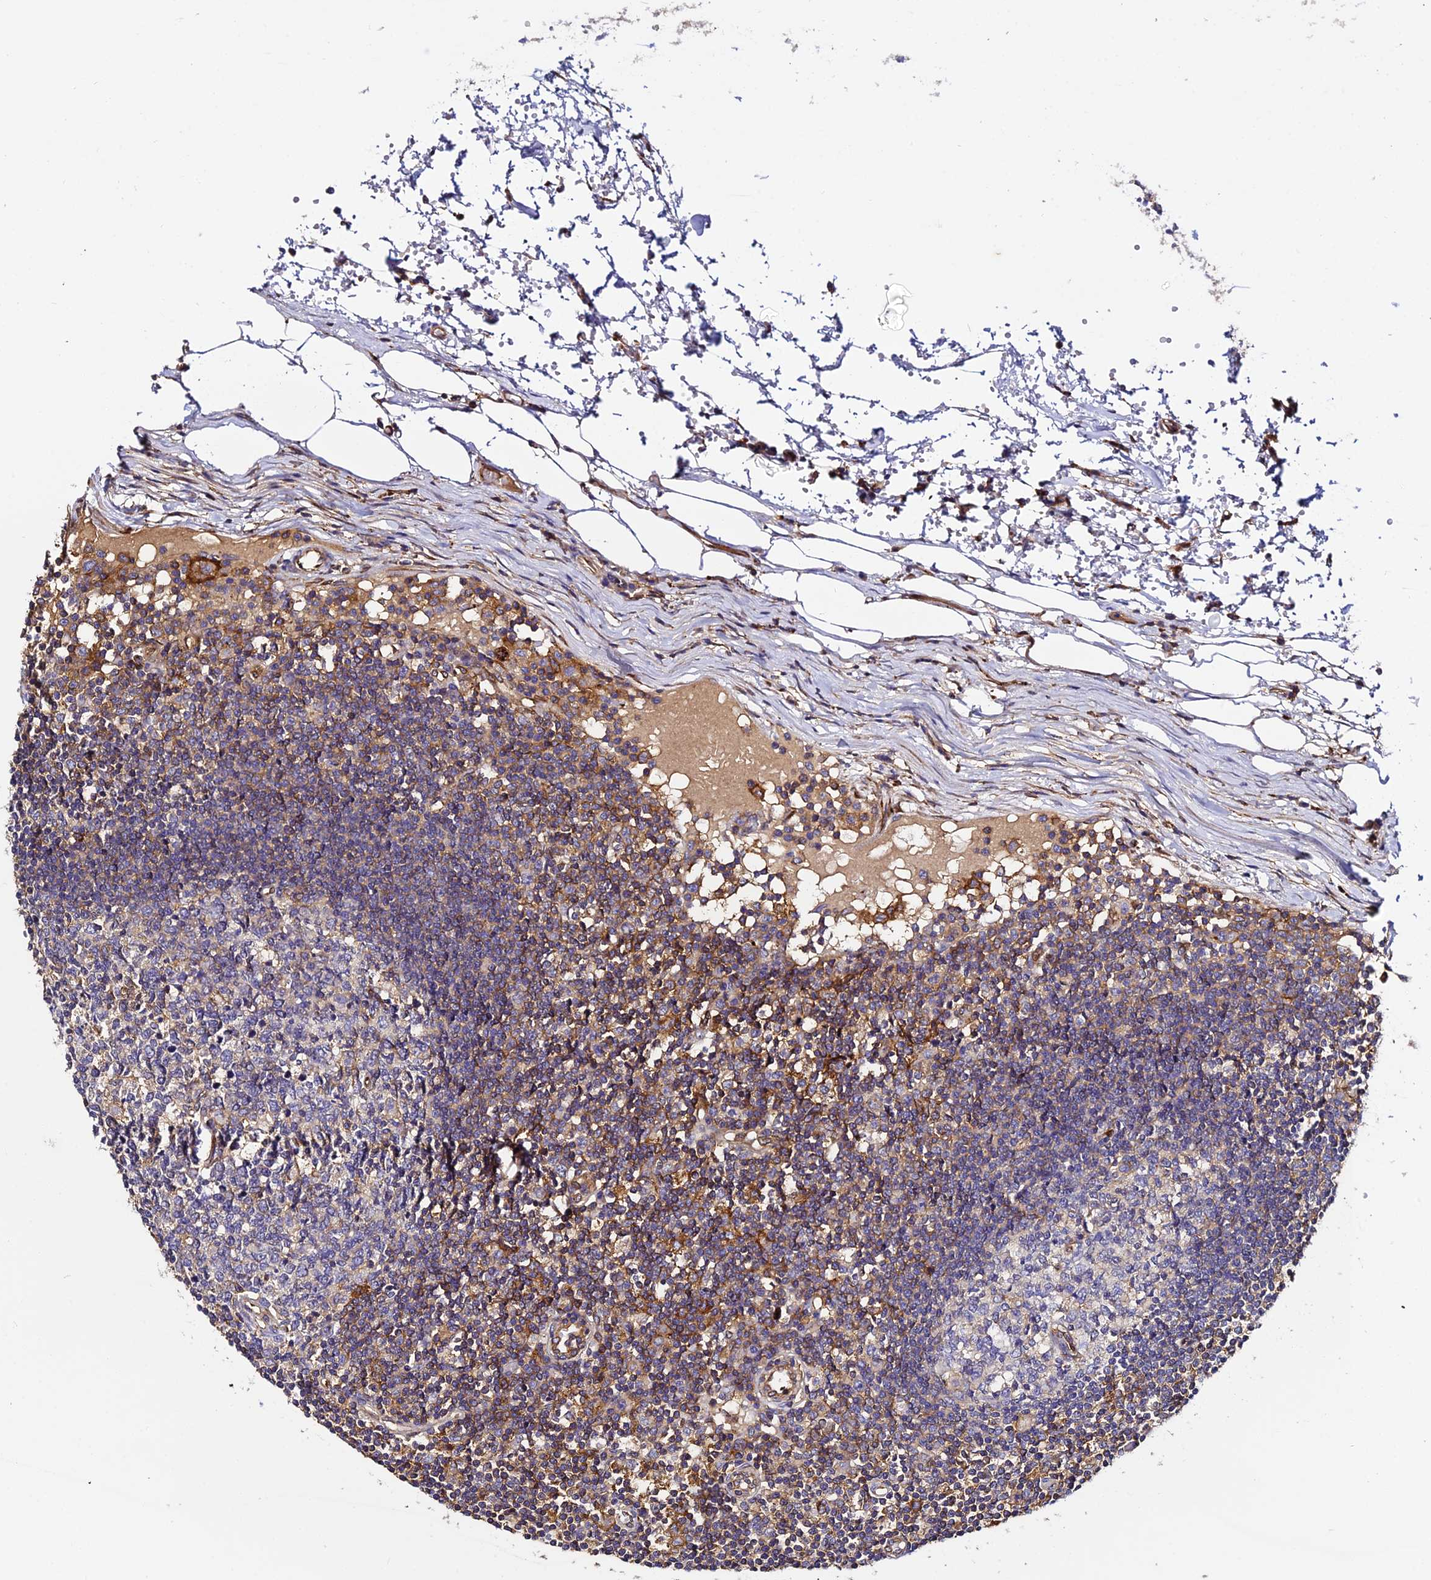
{"staining": {"intensity": "moderate", "quantity": "<25%", "location": "cytoplasmic/membranous"}, "tissue": "lymph node", "cell_type": "Germinal center cells", "image_type": "normal", "snomed": [{"axis": "morphology", "description": "Adenocarcinoma, NOS"}, {"axis": "topography", "description": "Lymph node"}], "caption": "Immunohistochemical staining of normal human lymph node exhibits <25% levels of moderate cytoplasmic/membranous protein staining in about <25% of germinal center cells.", "gene": "TRPV2", "patient": {"sex": "female", "age": 62}}